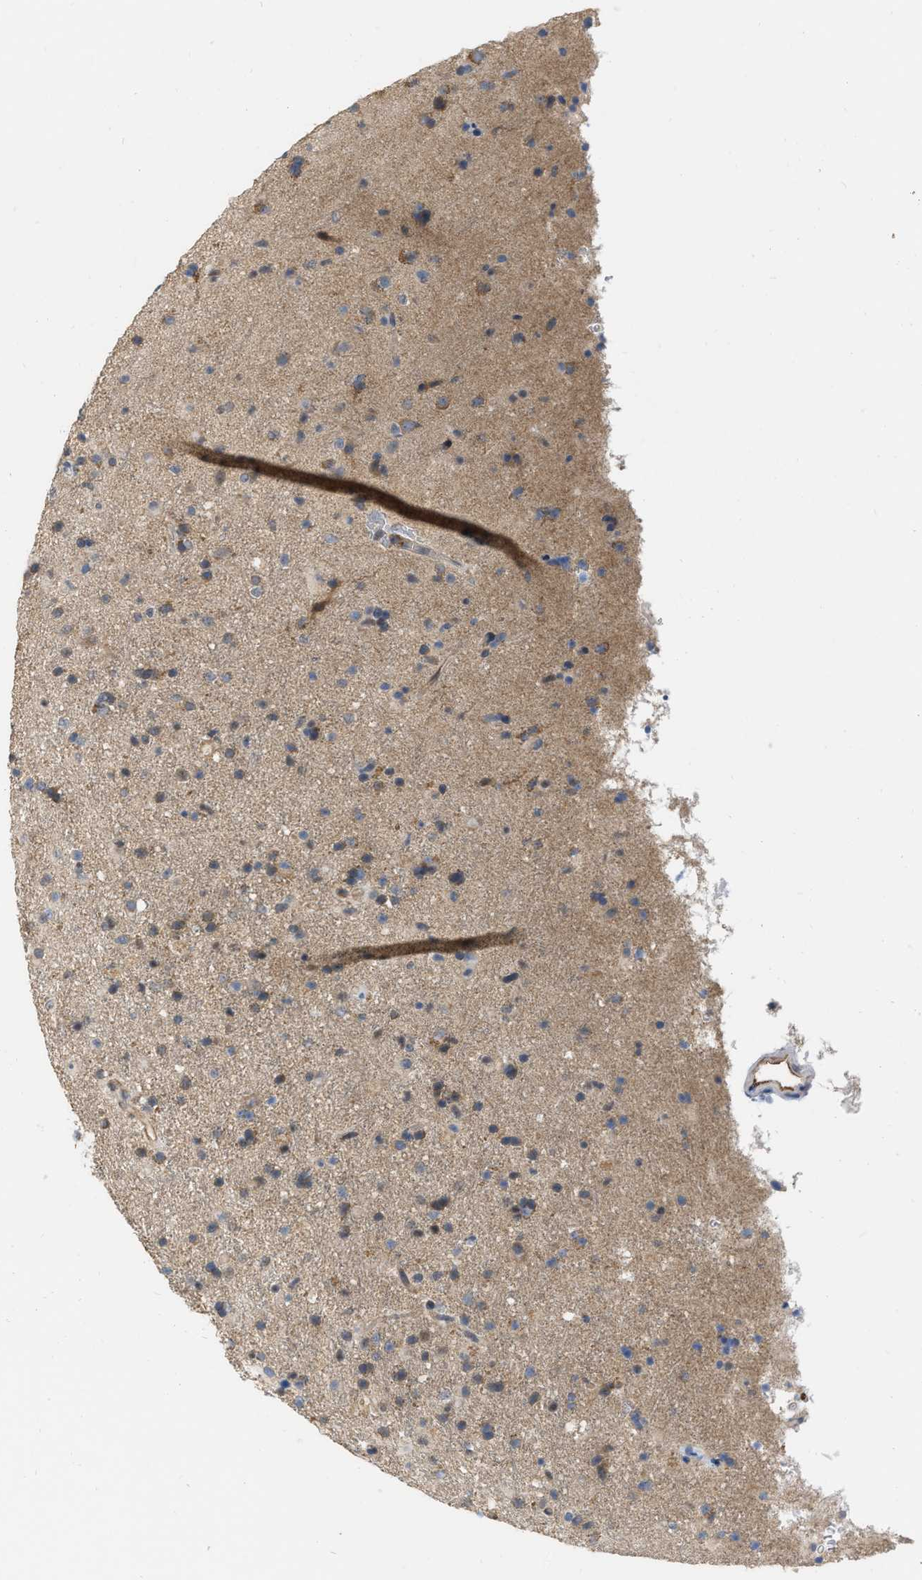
{"staining": {"intensity": "negative", "quantity": "none", "location": "none"}, "tissue": "glioma", "cell_type": "Tumor cells", "image_type": "cancer", "snomed": [{"axis": "morphology", "description": "Glioma, malignant, Low grade"}, {"axis": "topography", "description": "Brain"}], "caption": "Immunohistochemistry of glioma exhibits no positivity in tumor cells.", "gene": "NAPEPLD", "patient": {"sex": "male", "age": 65}}